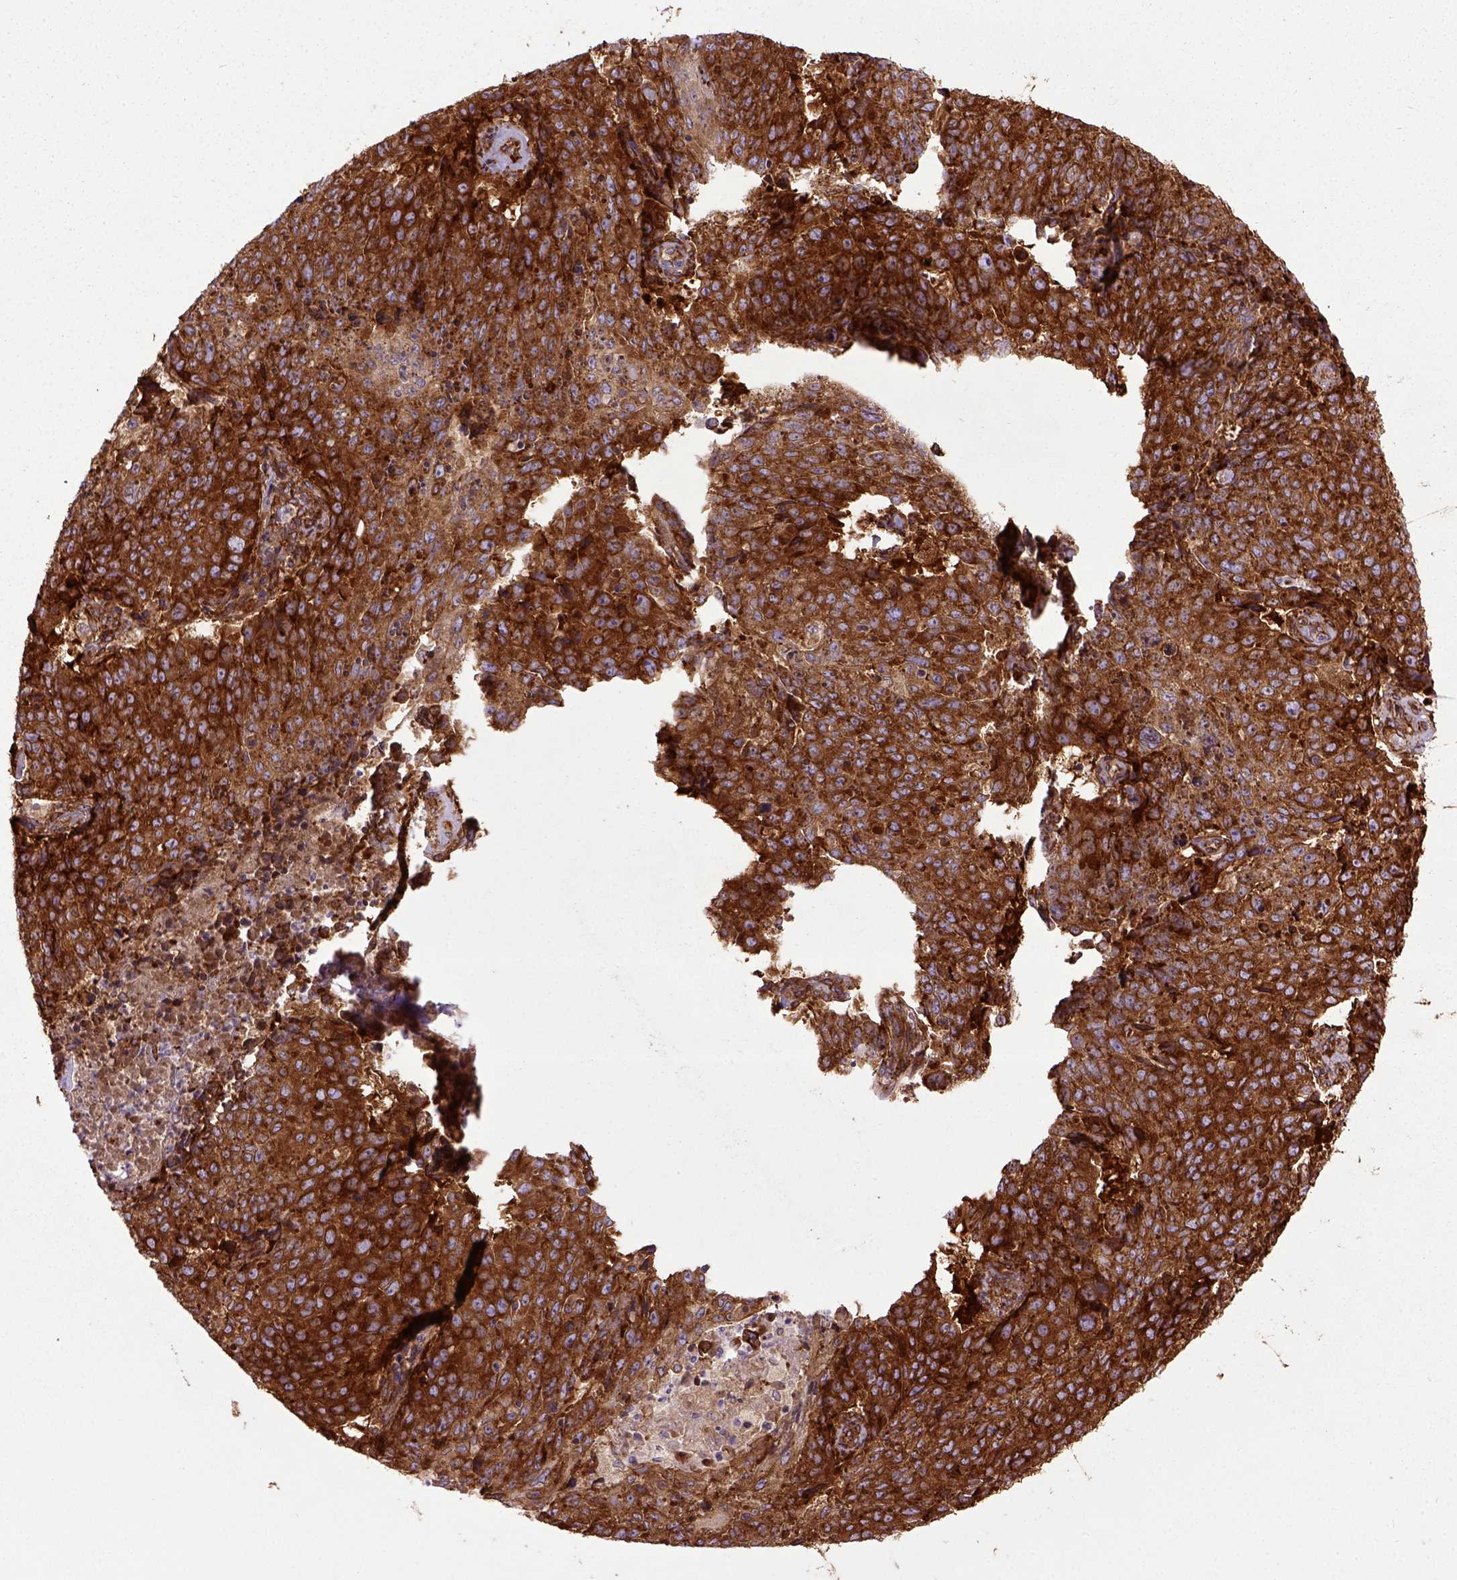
{"staining": {"intensity": "strong", "quantity": ">75%", "location": "cytoplasmic/membranous"}, "tissue": "lung cancer", "cell_type": "Tumor cells", "image_type": "cancer", "snomed": [{"axis": "morphology", "description": "Normal tissue, NOS"}, {"axis": "morphology", "description": "Squamous cell carcinoma, NOS"}, {"axis": "topography", "description": "Bronchus"}, {"axis": "topography", "description": "Lung"}], "caption": "IHC micrograph of human lung cancer (squamous cell carcinoma) stained for a protein (brown), which shows high levels of strong cytoplasmic/membranous expression in approximately >75% of tumor cells.", "gene": "CAPRIN1", "patient": {"sex": "male", "age": 64}}